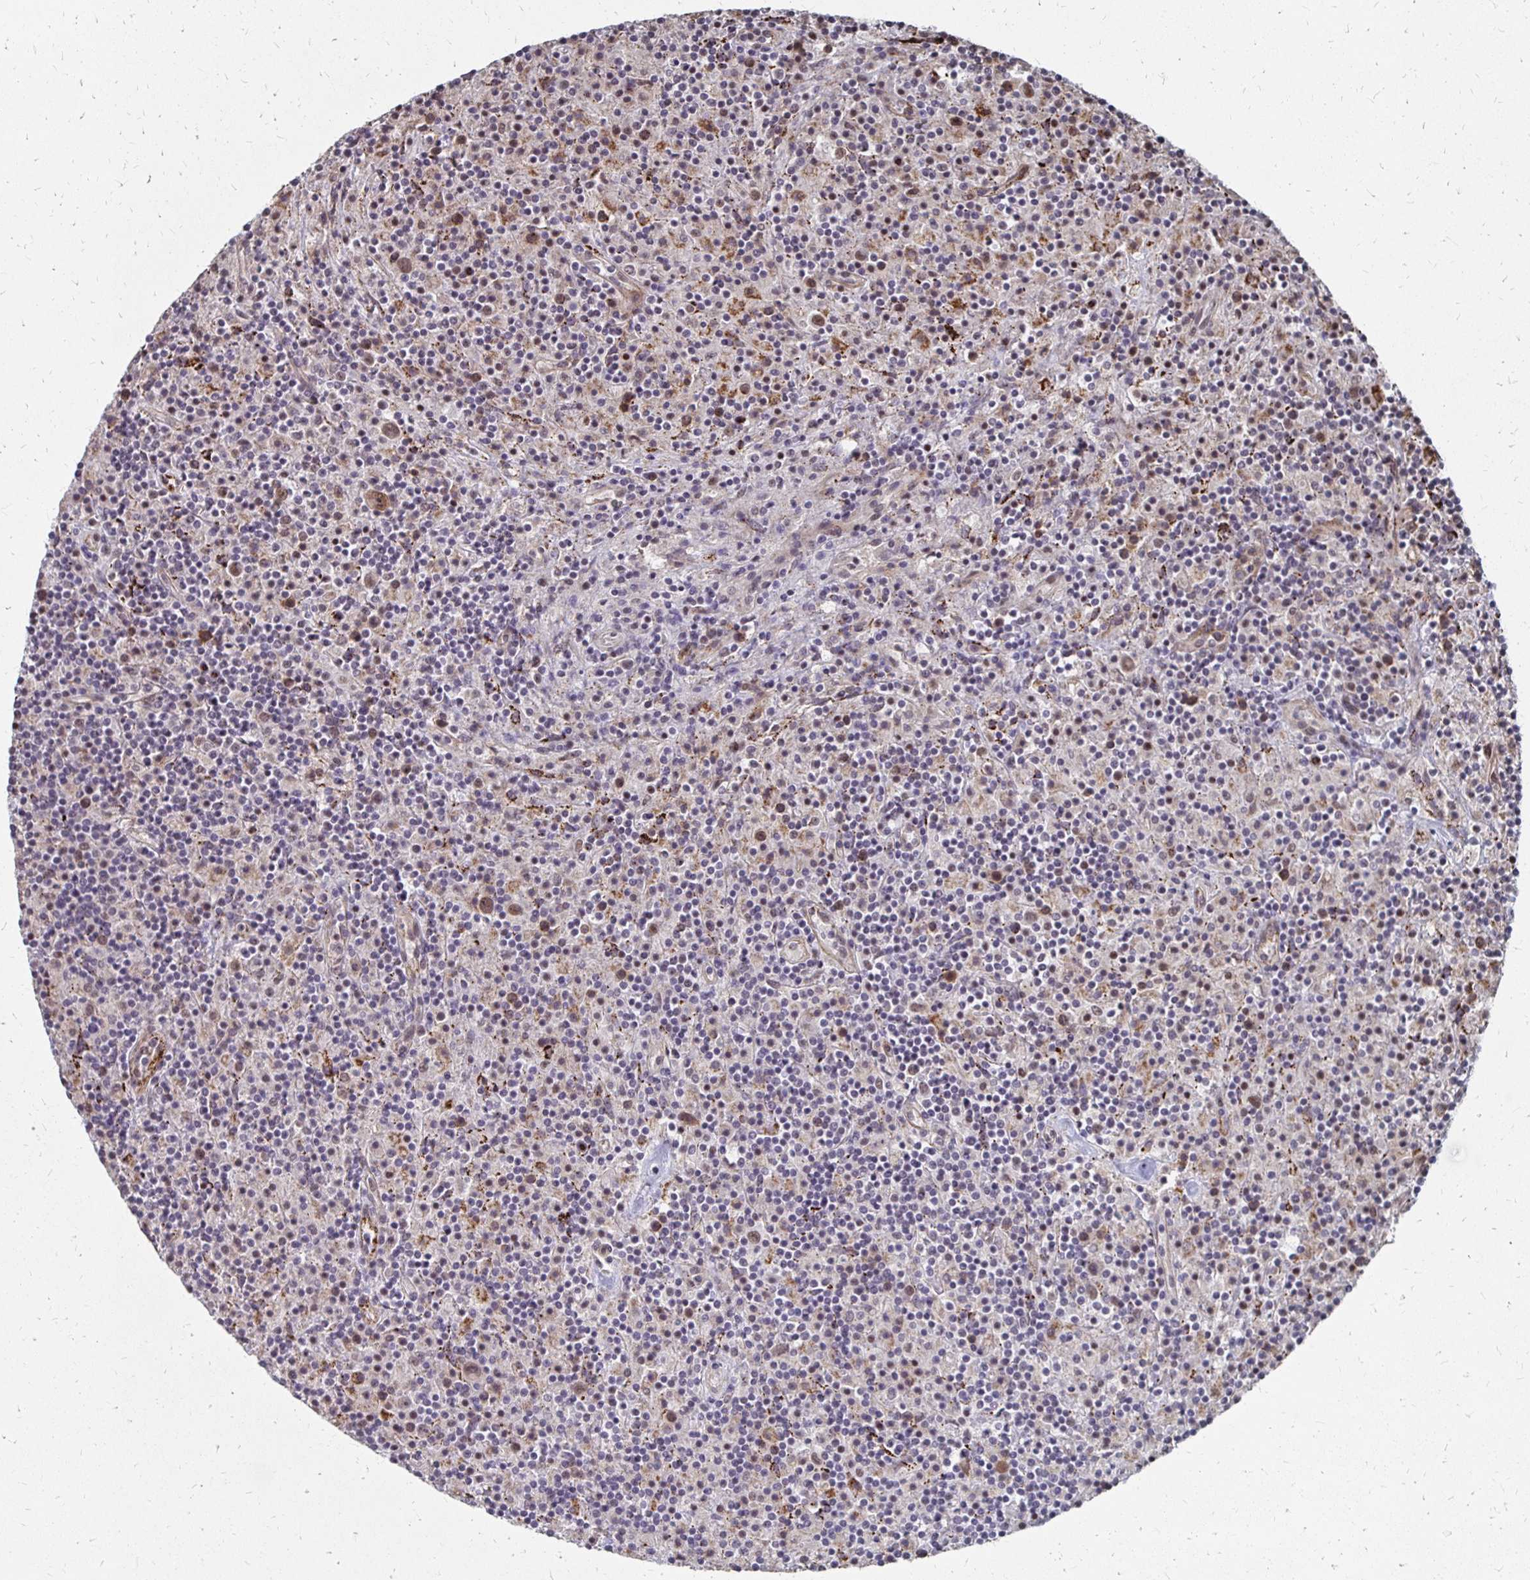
{"staining": {"intensity": "moderate", "quantity": ">75%", "location": "nuclear"}, "tissue": "lymphoma", "cell_type": "Tumor cells", "image_type": "cancer", "snomed": [{"axis": "morphology", "description": "Hodgkin's disease, NOS"}, {"axis": "topography", "description": "Lymph node"}], "caption": "Lymphoma was stained to show a protein in brown. There is medium levels of moderate nuclear positivity in about >75% of tumor cells. Nuclei are stained in blue.", "gene": "CLASRP", "patient": {"sex": "male", "age": 70}}